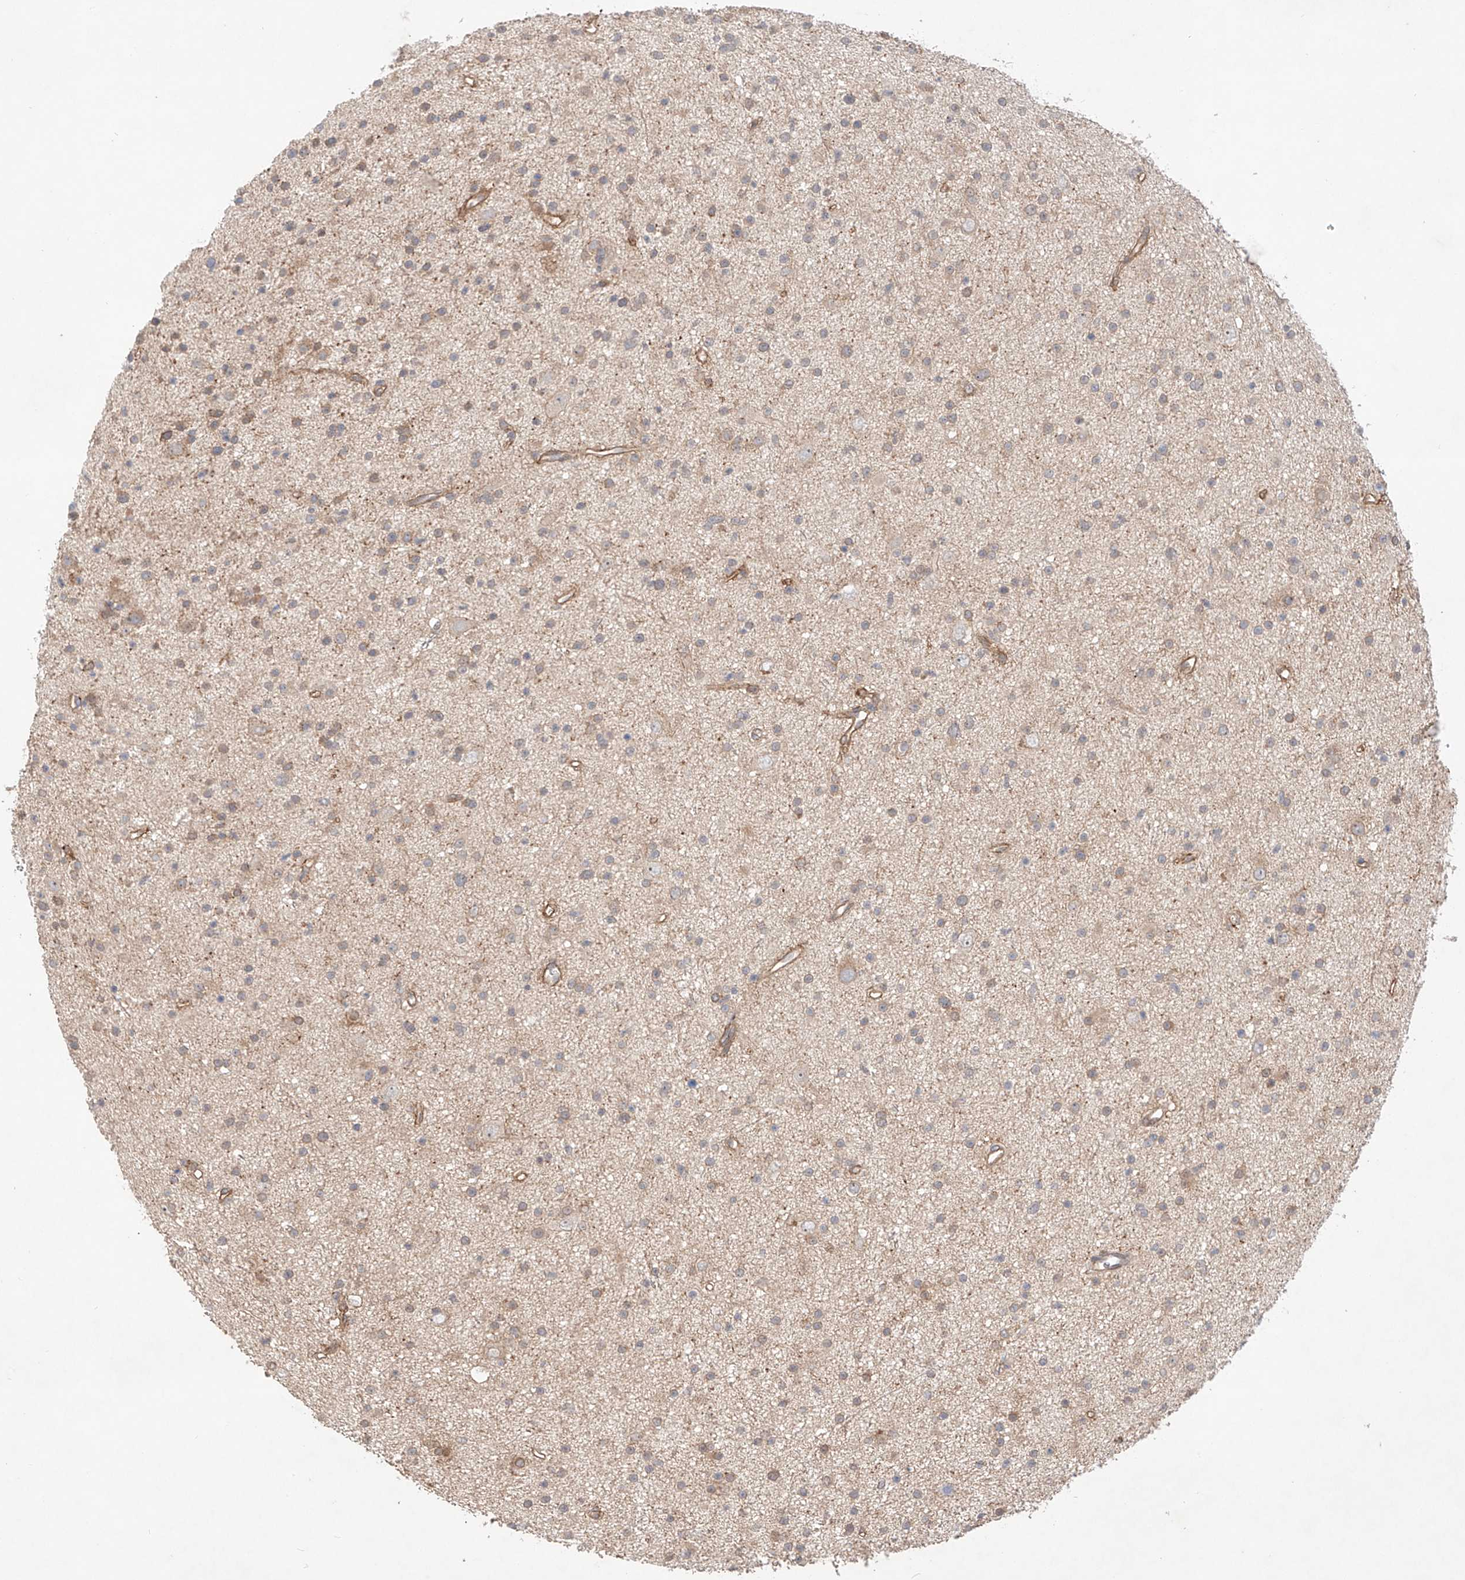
{"staining": {"intensity": "negative", "quantity": "none", "location": "none"}, "tissue": "glioma", "cell_type": "Tumor cells", "image_type": "cancer", "snomed": [{"axis": "morphology", "description": "Glioma, malignant, Low grade"}, {"axis": "topography", "description": "Cerebral cortex"}], "caption": "This image is of glioma stained with immunohistochemistry to label a protein in brown with the nuclei are counter-stained blue. There is no positivity in tumor cells.", "gene": "TSR2", "patient": {"sex": "female", "age": 39}}